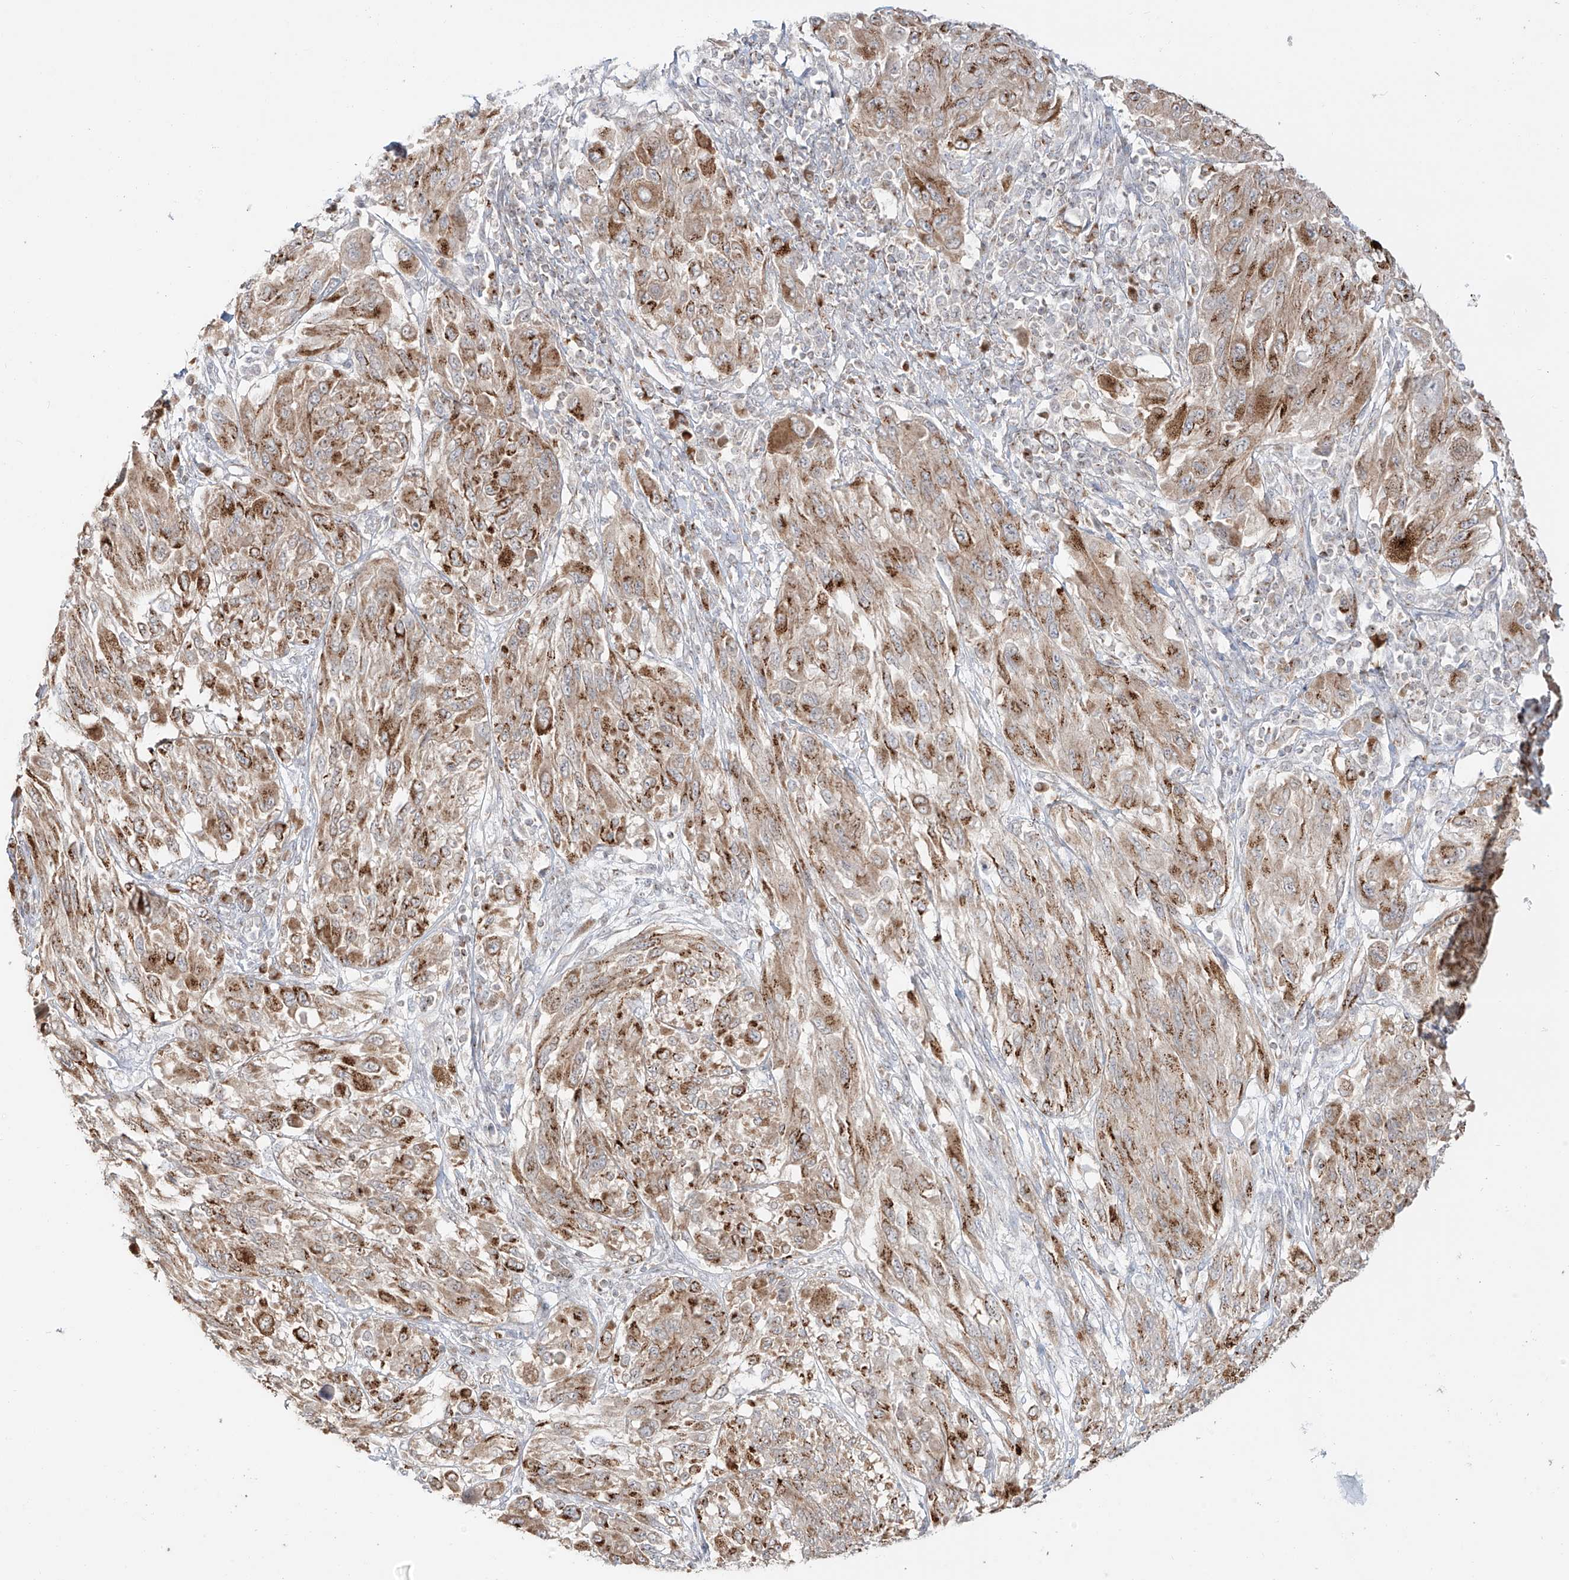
{"staining": {"intensity": "moderate", "quantity": ">75%", "location": "cytoplasmic/membranous"}, "tissue": "melanoma", "cell_type": "Tumor cells", "image_type": "cancer", "snomed": [{"axis": "morphology", "description": "Malignant melanoma, NOS"}, {"axis": "topography", "description": "Skin"}], "caption": "Brown immunohistochemical staining in human melanoma reveals moderate cytoplasmic/membranous expression in about >75% of tumor cells. The staining was performed using DAB to visualize the protein expression in brown, while the nuclei were stained in blue with hematoxylin (Magnification: 20x).", "gene": "BSDC1", "patient": {"sex": "female", "age": 91}}